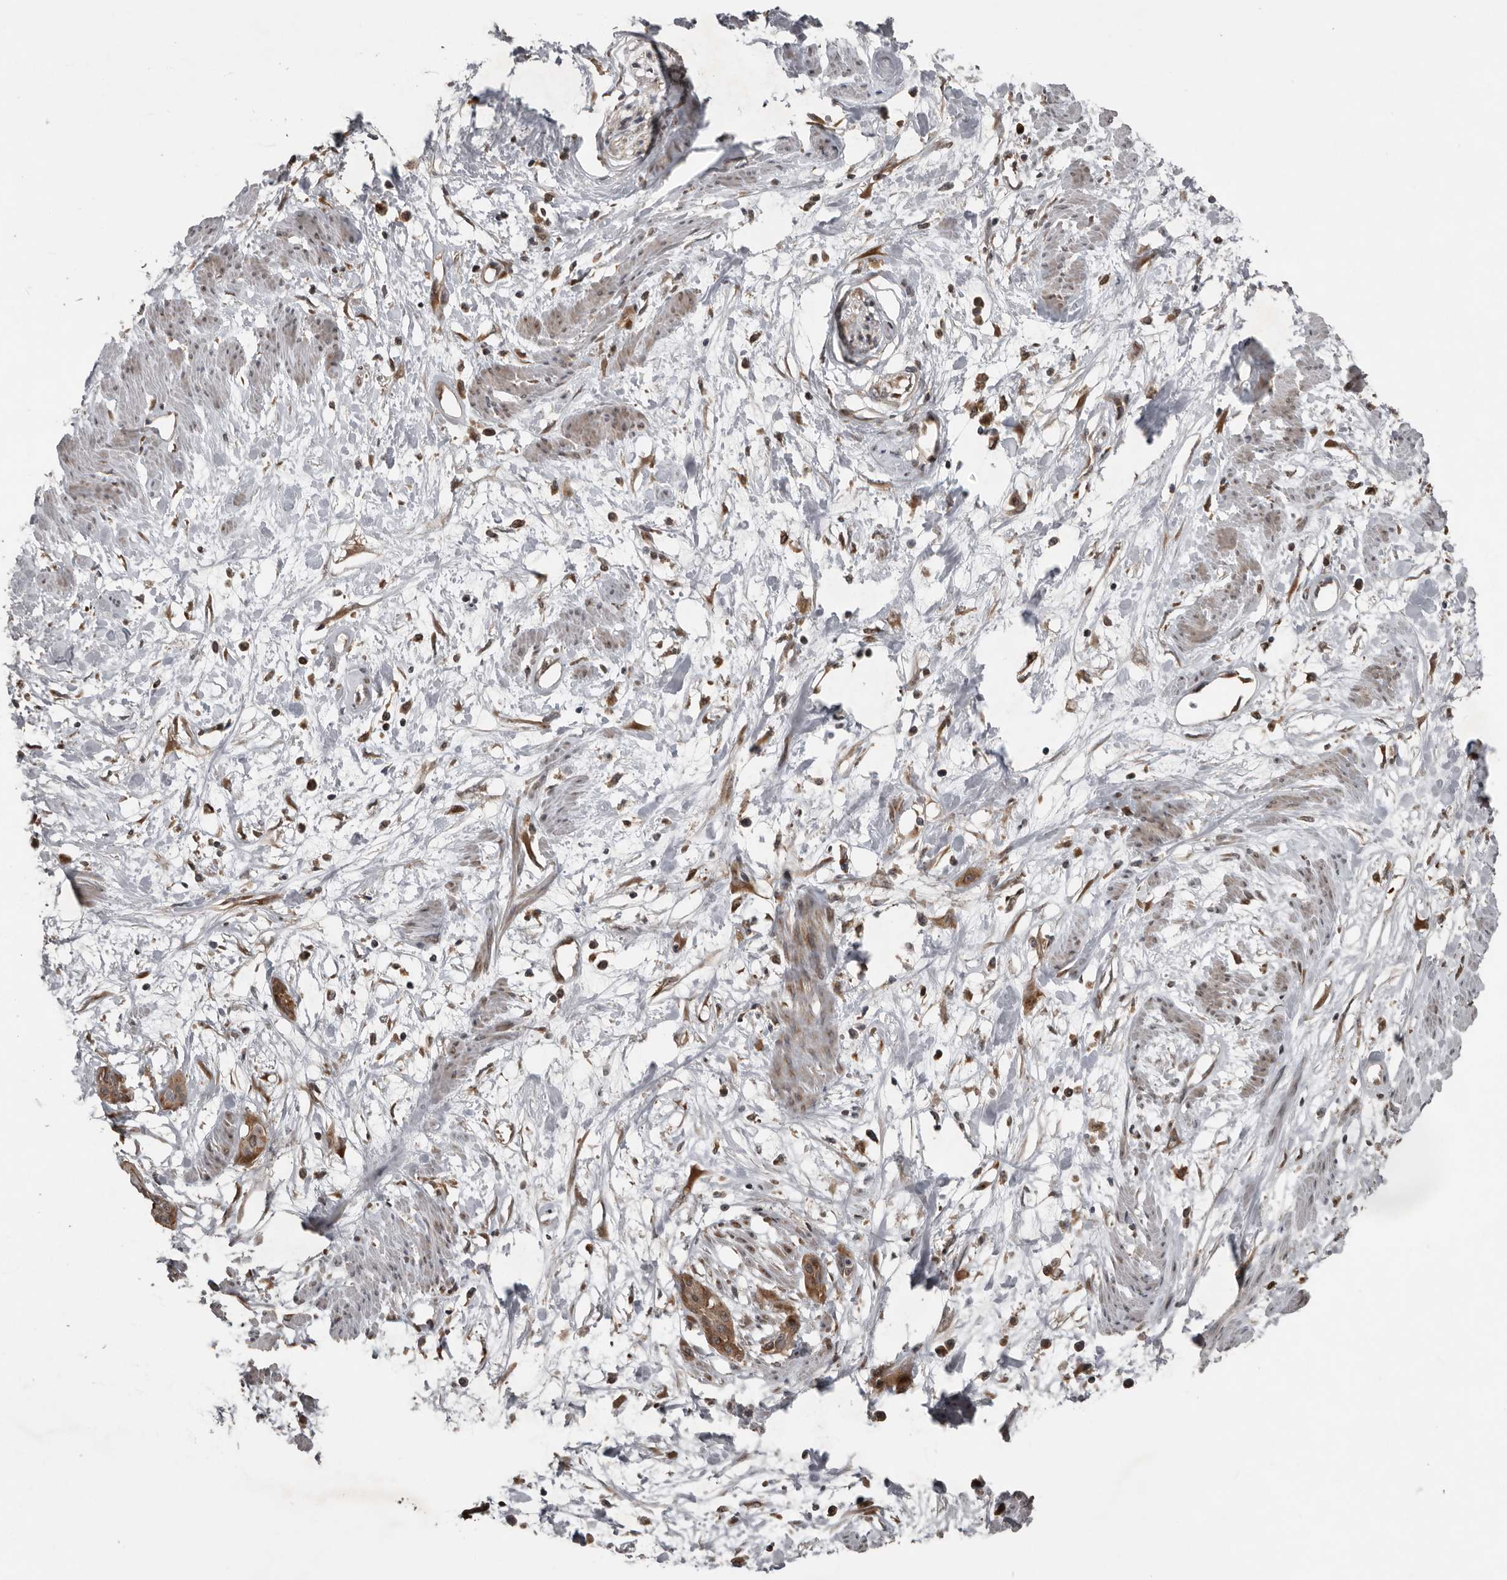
{"staining": {"intensity": "moderate", "quantity": ">75%", "location": "cytoplasmic/membranous"}, "tissue": "cervical cancer", "cell_type": "Tumor cells", "image_type": "cancer", "snomed": [{"axis": "morphology", "description": "Squamous cell carcinoma, NOS"}, {"axis": "topography", "description": "Cervix"}], "caption": "Moderate cytoplasmic/membranous protein staining is identified in approximately >75% of tumor cells in cervical squamous cell carcinoma. (IHC, brightfield microscopy, high magnification).", "gene": "CCDC190", "patient": {"sex": "female", "age": 57}}